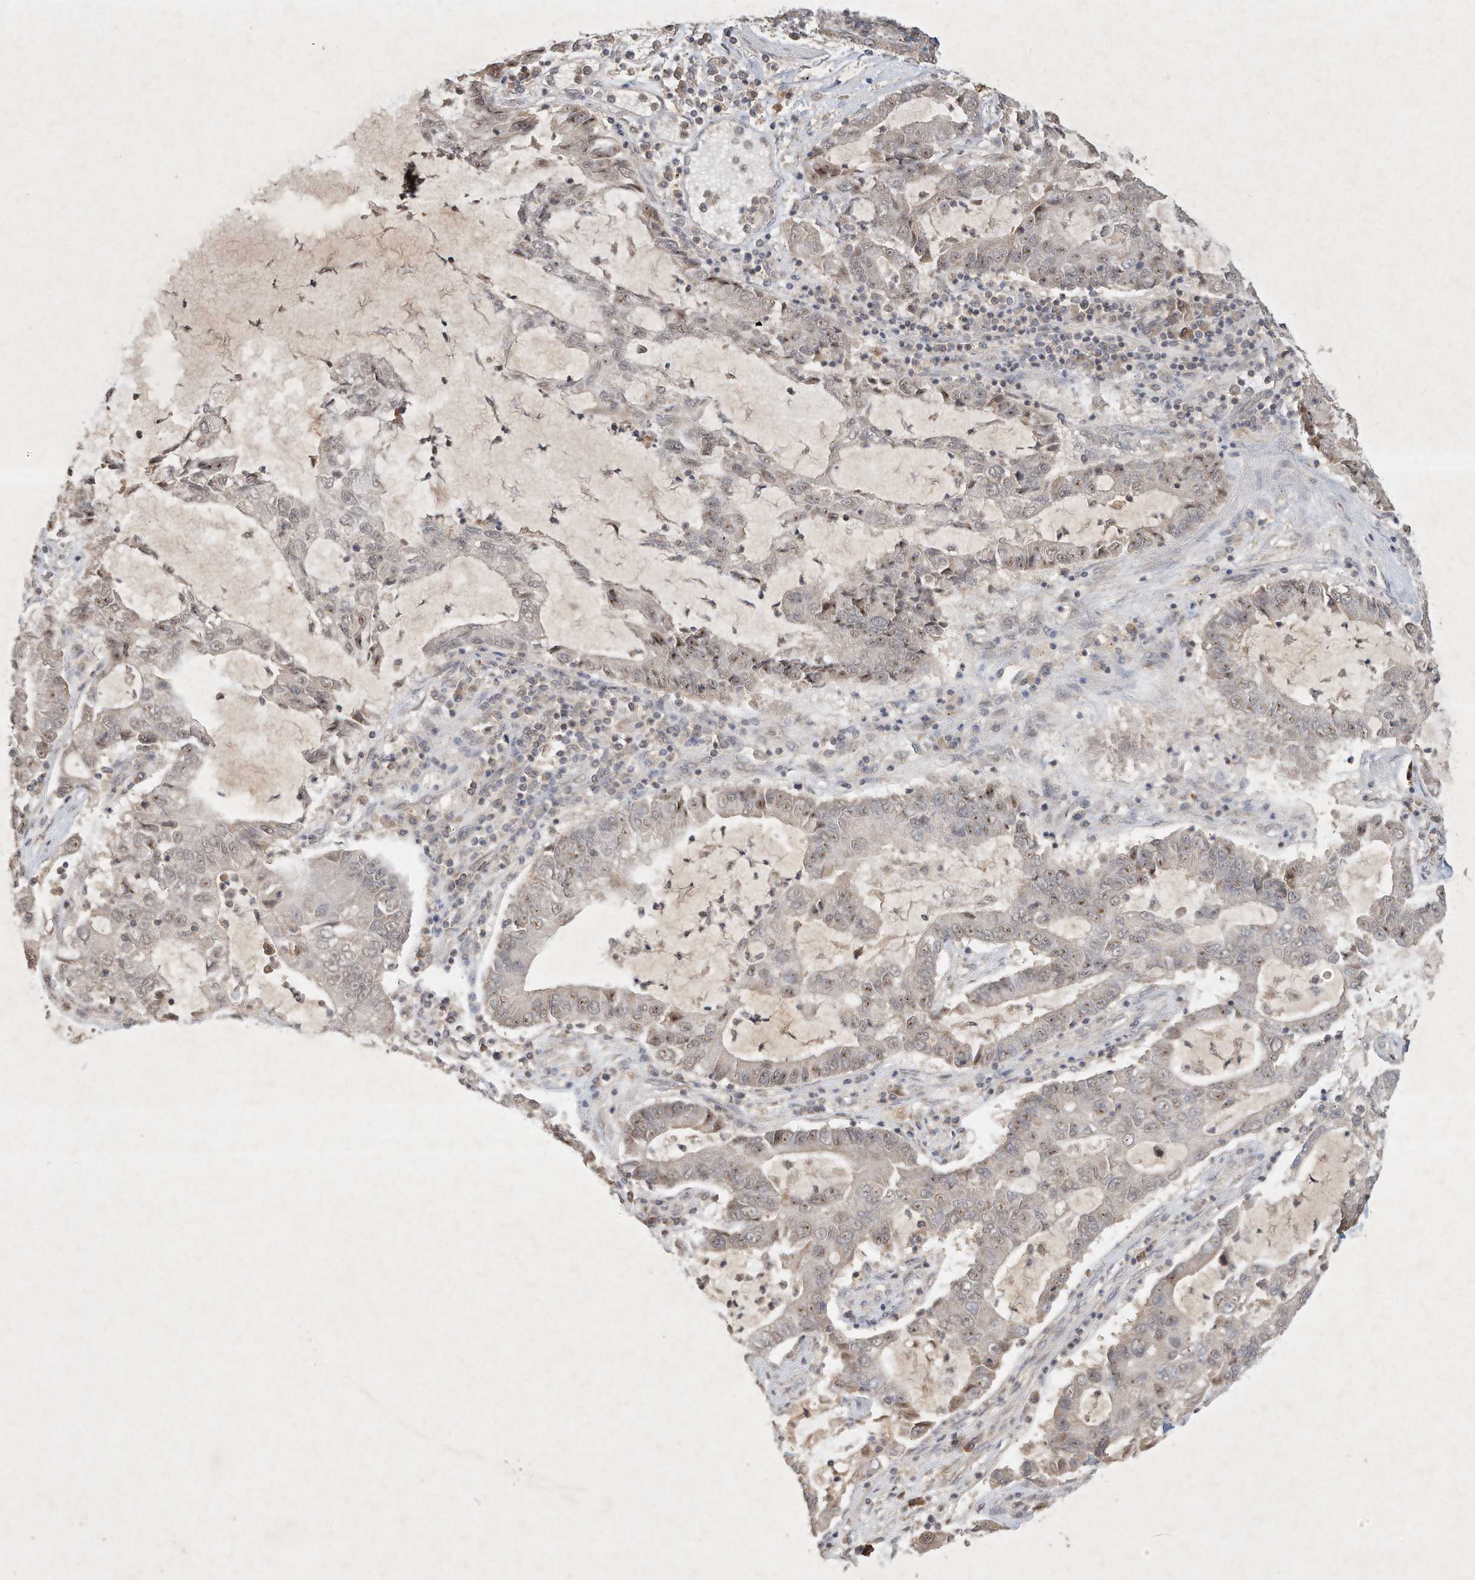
{"staining": {"intensity": "weak", "quantity": "25%-75%", "location": "cytoplasmic/membranous,nuclear"}, "tissue": "lung cancer", "cell_type": "Tumor cells", "image_type": "cancer", "snomed": [{"axis": "morphology", "description": "Adenocarcinoma, NOS"}, {"axis": "topography", "description": "Lung"}], "caption": "IHC (DAB) staining of human adenocarcinoma (lung) shows weak cytoplasmic/membranous and nuclear protein expression in about 25%-75% of tumor cells.", "gene": "BTRC", "patient": {"sex": "female", "age": 51}}